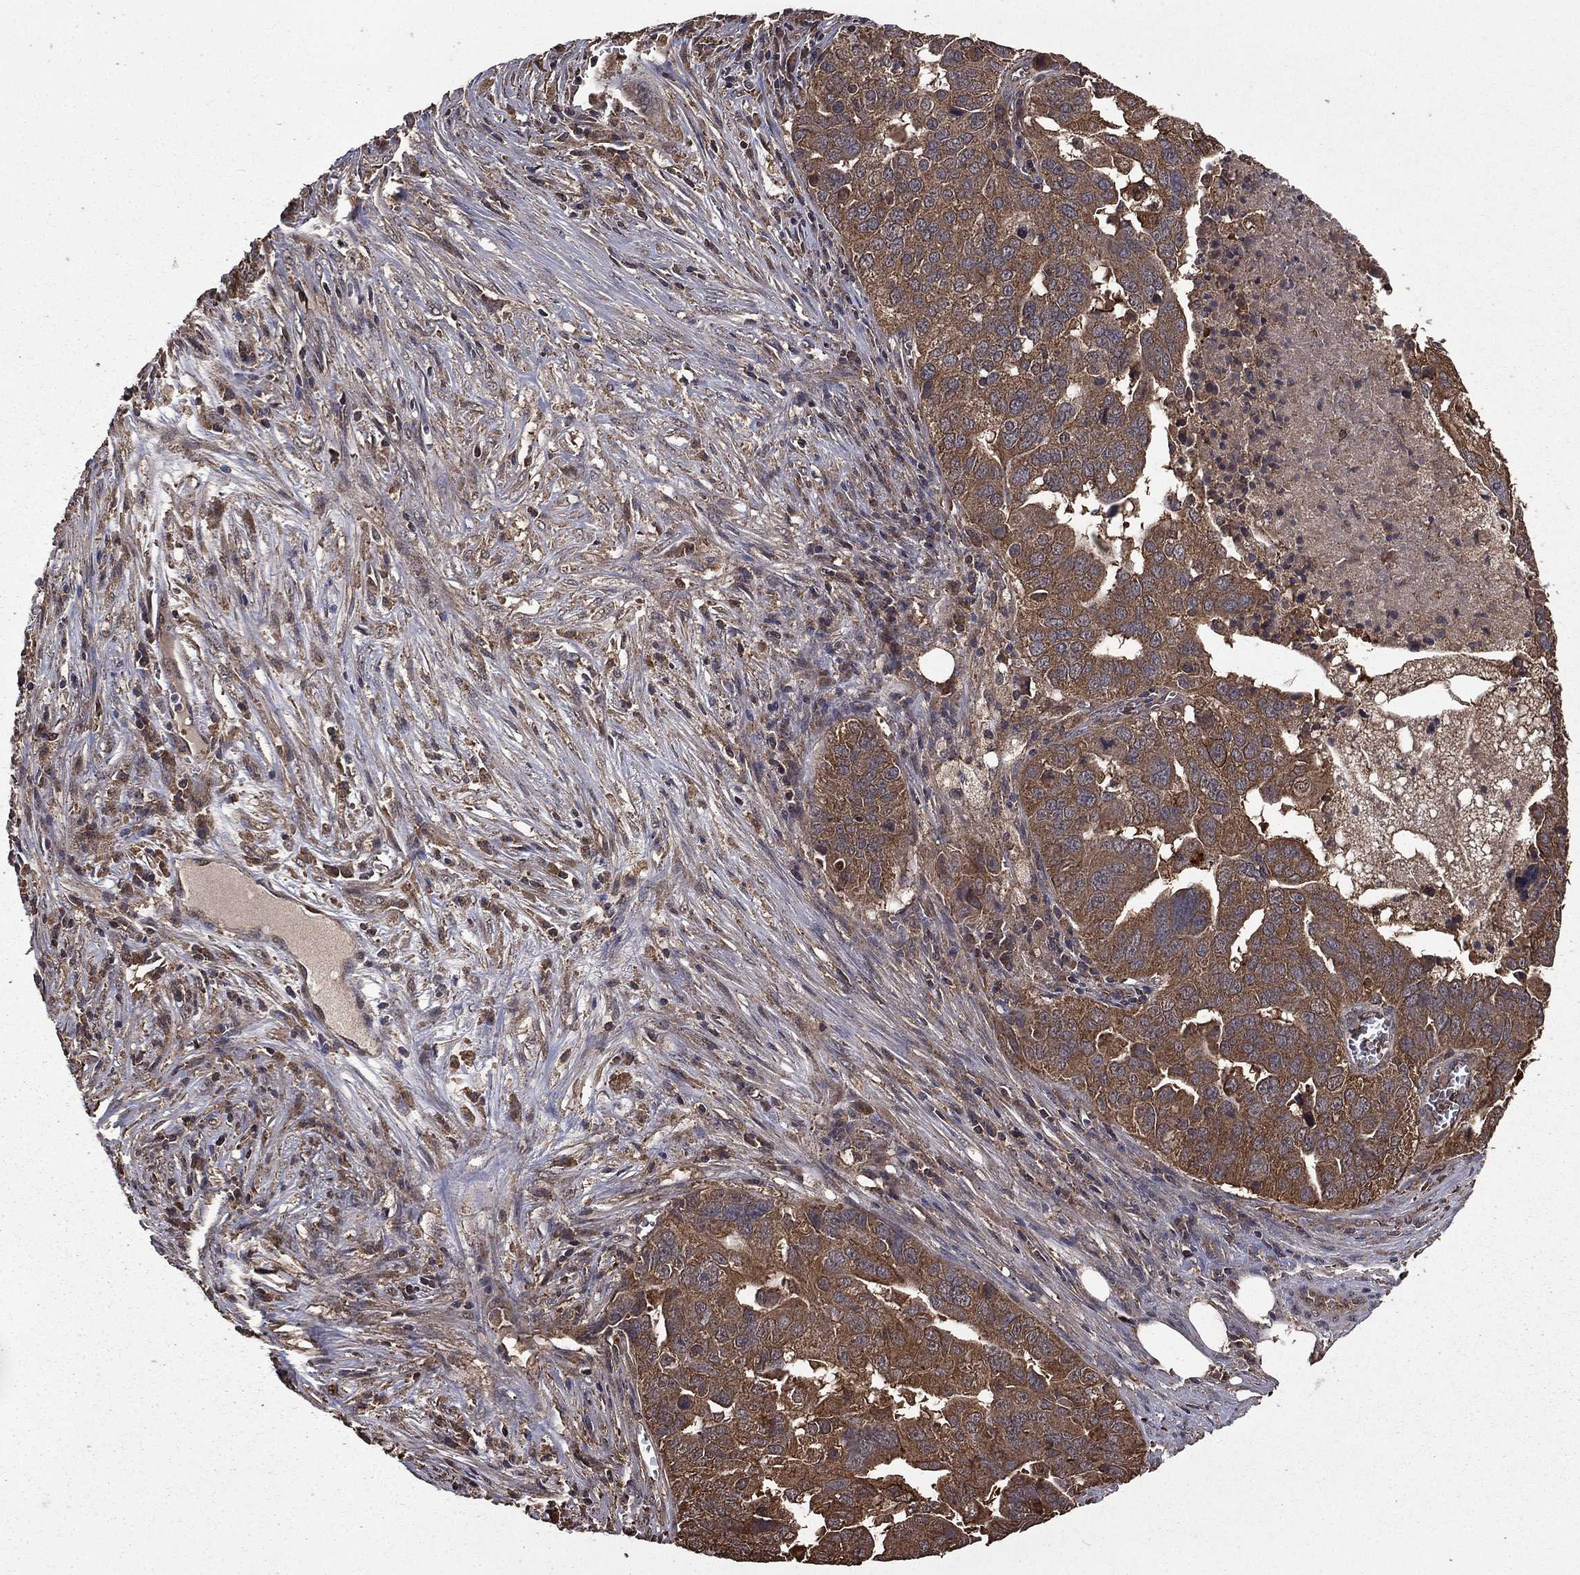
{"staining": {"intensity": "weak", "quantity": ">75%", "location": "cytoplasmic/membranous"}, "tissue": "ovarian cancer", "cell_type": "Tumor cells", "image_type": "cancer", "snomed": [{"axis": "morphology", "description": "Carcinoma, endometroid"}, {"axis": "topography", "description": "Soft tissue"}, {"axis": "topography", "description": "Ovary"}], "caption": "Immunohistochemistry (IHC) micrograph of ovarian cancer (endometroid carcinoma) stained for a protein (brown), which displays low levels of weak cytoplasmic/membranous staining in approximately >75% of tumor cells.", "gene": "BIRC6", "patient": {"sex": "female", "age": 52}}